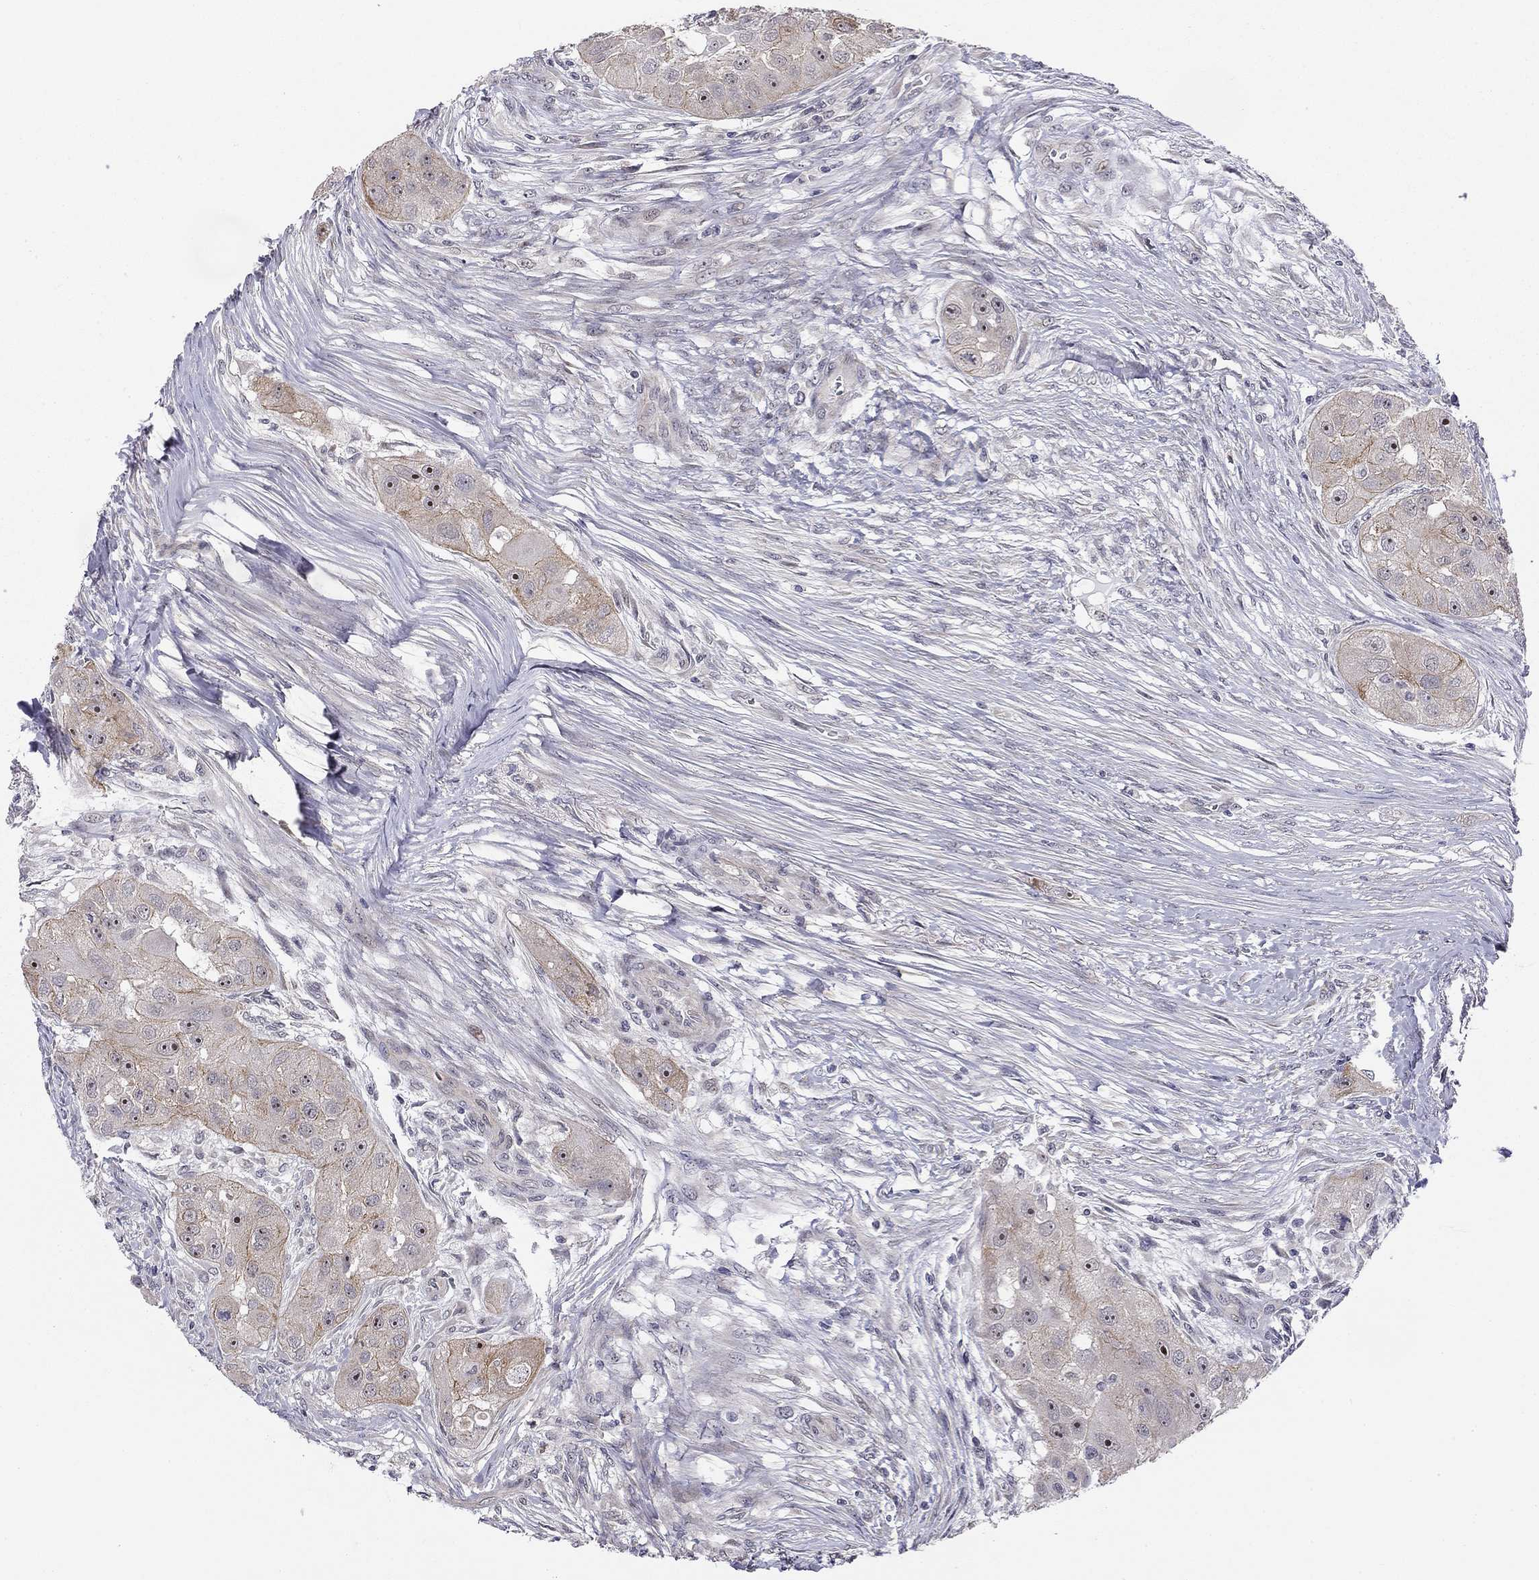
{"staining": {"intensity": "moderate", "quantity": "<25%", "location": "nuclear"}, "tissue": "head and neck cancer", "cell_type": "Tumor cells", "image_type": "cancer", "snomed": [{"axis": "morphology", "description": "Normal tissue, NOS"}, {"axis": "morphology", "description": "Squamous cell carcinoma, NOS"}, {"axis": "topography", "description": "Skeletal muscle"}, {"axis": "topography", "description": "Head-Neck"}], "caption": "Moderate nuclear positivity for a protein is present in approximately <25% of tumor cells of head and neck cancer using immunohistochemistry.", "gene": "STXBP6", "patient": {"sex": "male", "age": 51}}